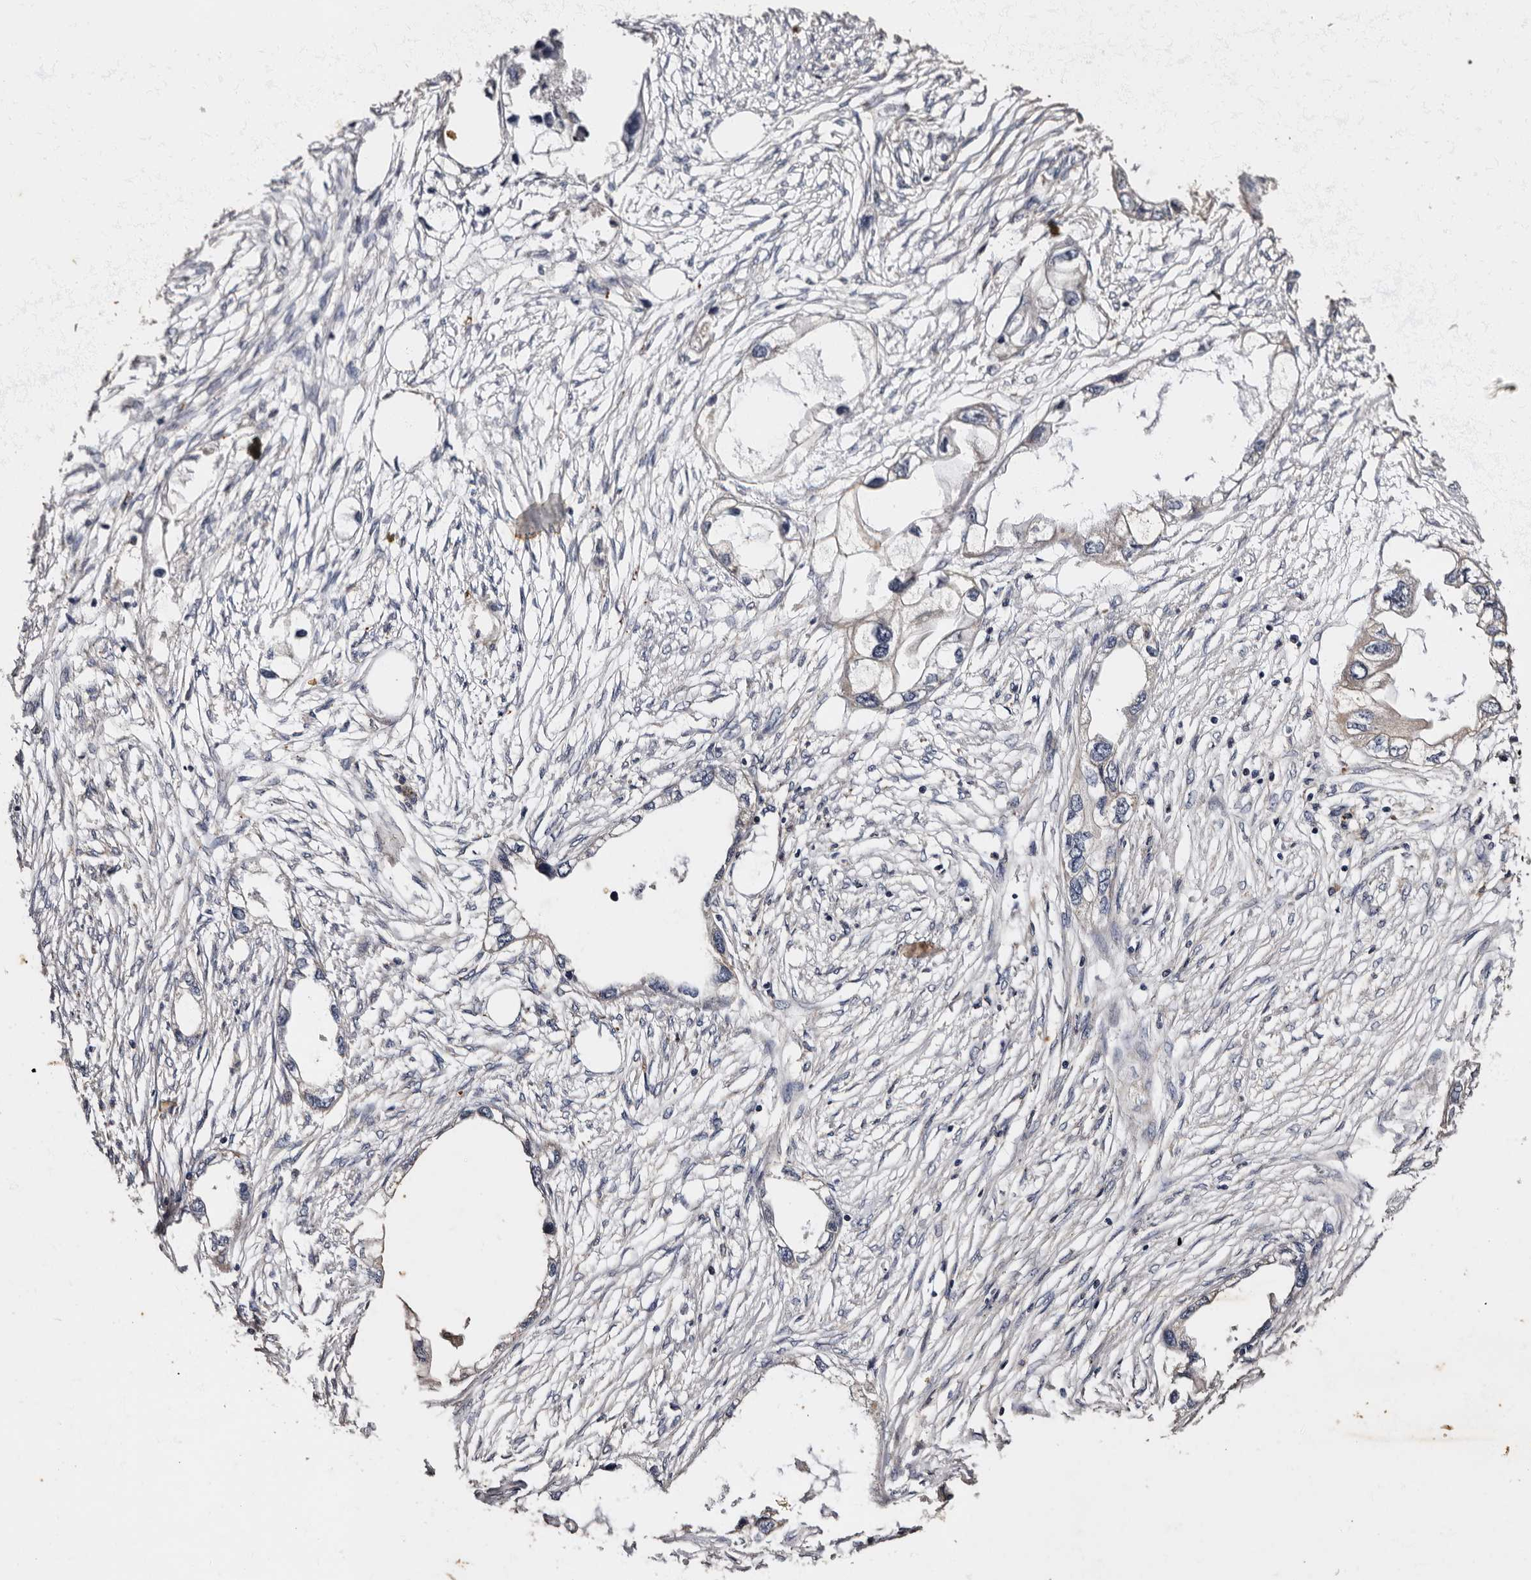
{"staining": {"intensity": "negative", "quantity": "none", "location": "none"}, "tissue": "endometrial cancer", "cell_type": "Tumor cells", "image_type": "cancer", "snomed": [{"axis": "morphology", "description": "Adenocarcinoma, NOS"}, {"axis": "morphology", "description": "Adenocarcinoma, metastatic, NOS"}, {"axis": "topography", "description": "Adipose tissue"}, {"axis": "topography", "description": "Endometrium"}], "caption": "There is no significant positivity in tumor cells of adenocarcinoma (endometrial).", "gene": "ADCK5", "patient": {"sex": "female", "age": 67}}